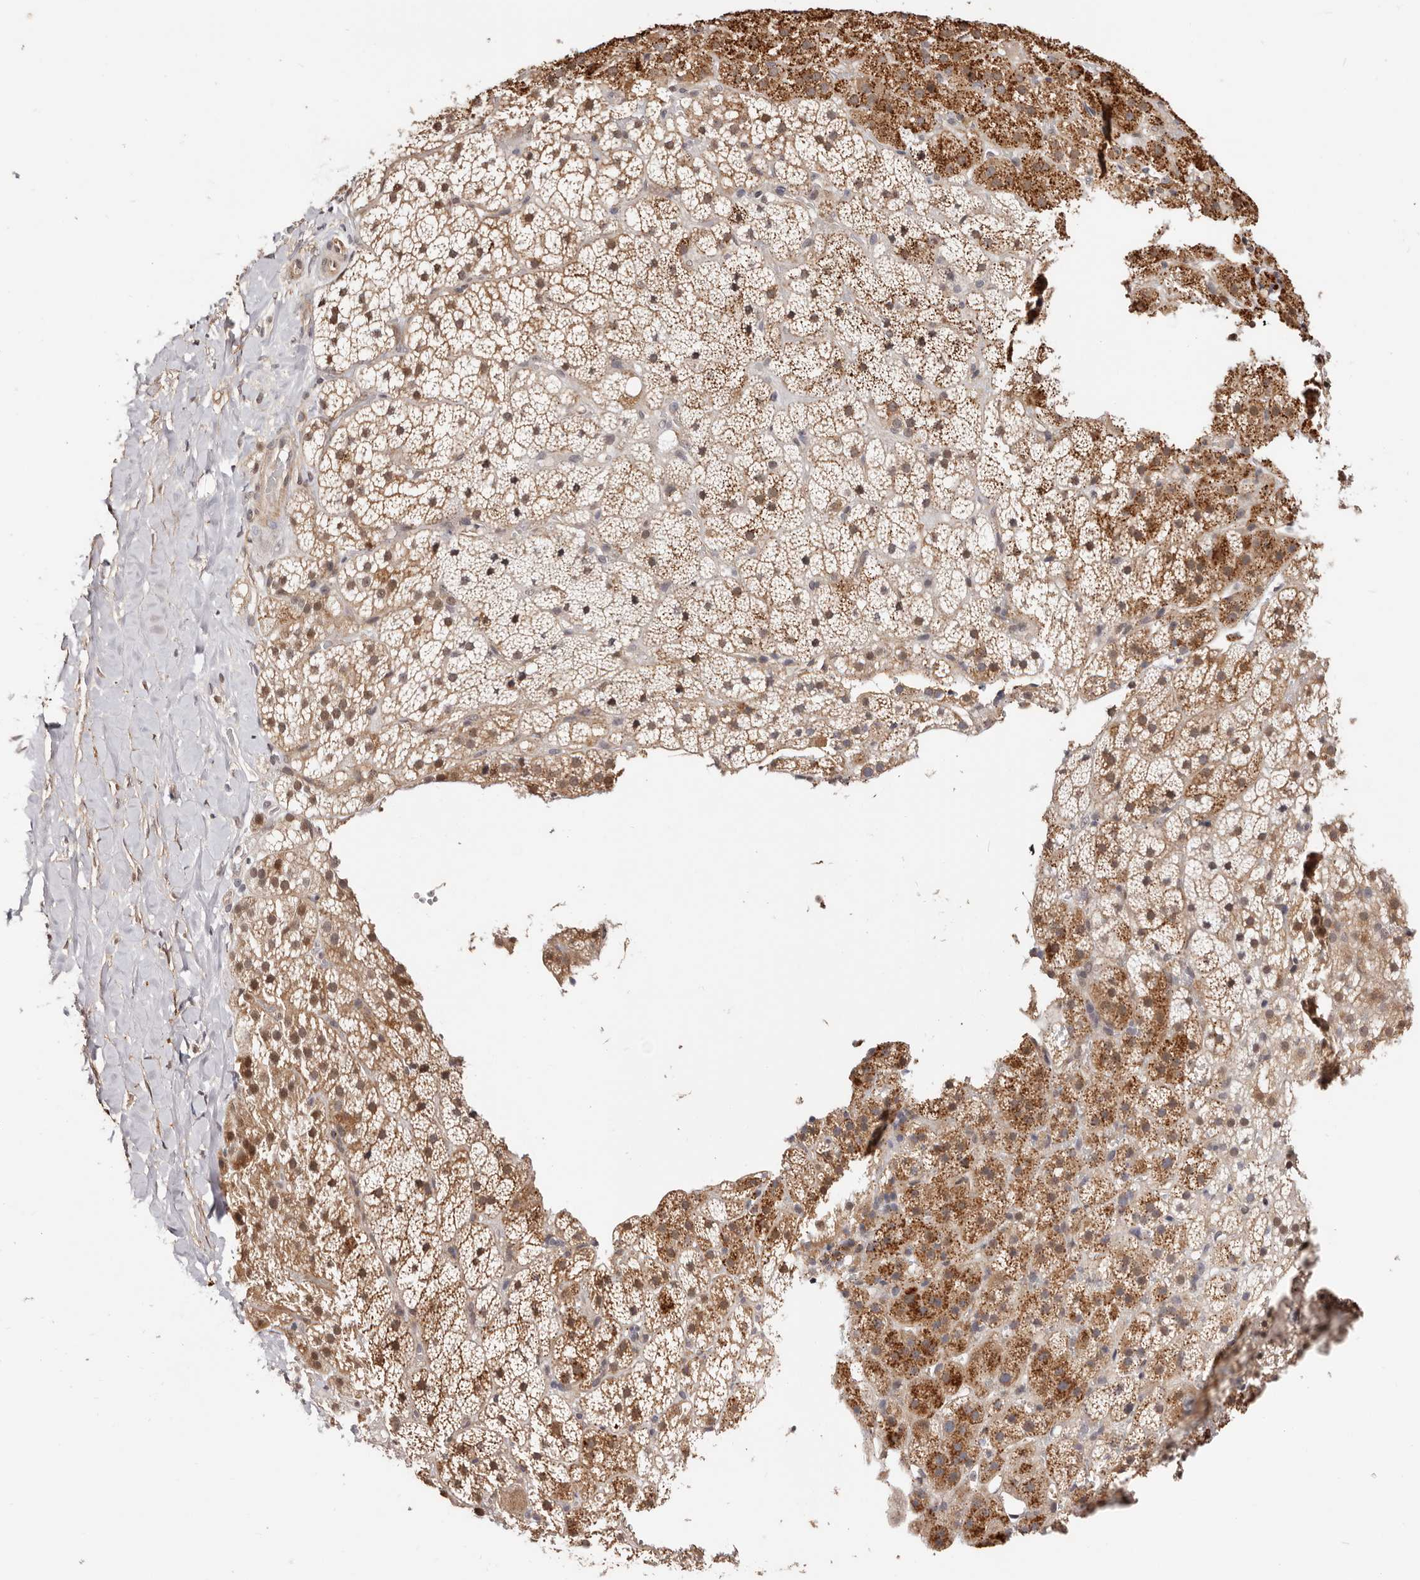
{"staining": {"intensity": "moderate", "quantity": "25%-75%", "location": "cytoplasmic/membranous"}, "tissue": "adrenal gland", "cell_type": "Glandular cells", "image_type": "normal", "snomed": [{"axis": "morphology", "description": "Normal tissue, NOS"}, {"axis": "topography", "description": "Adrenal gland"}], "caption": "Human adrenal gland stained with a brown dye displays moderate cytoplasmic/membranous positive positivity in about 25%-75% of glandular cells.", "gene": "TRIP13", "patient": {"sex": "female", "age": 59}}